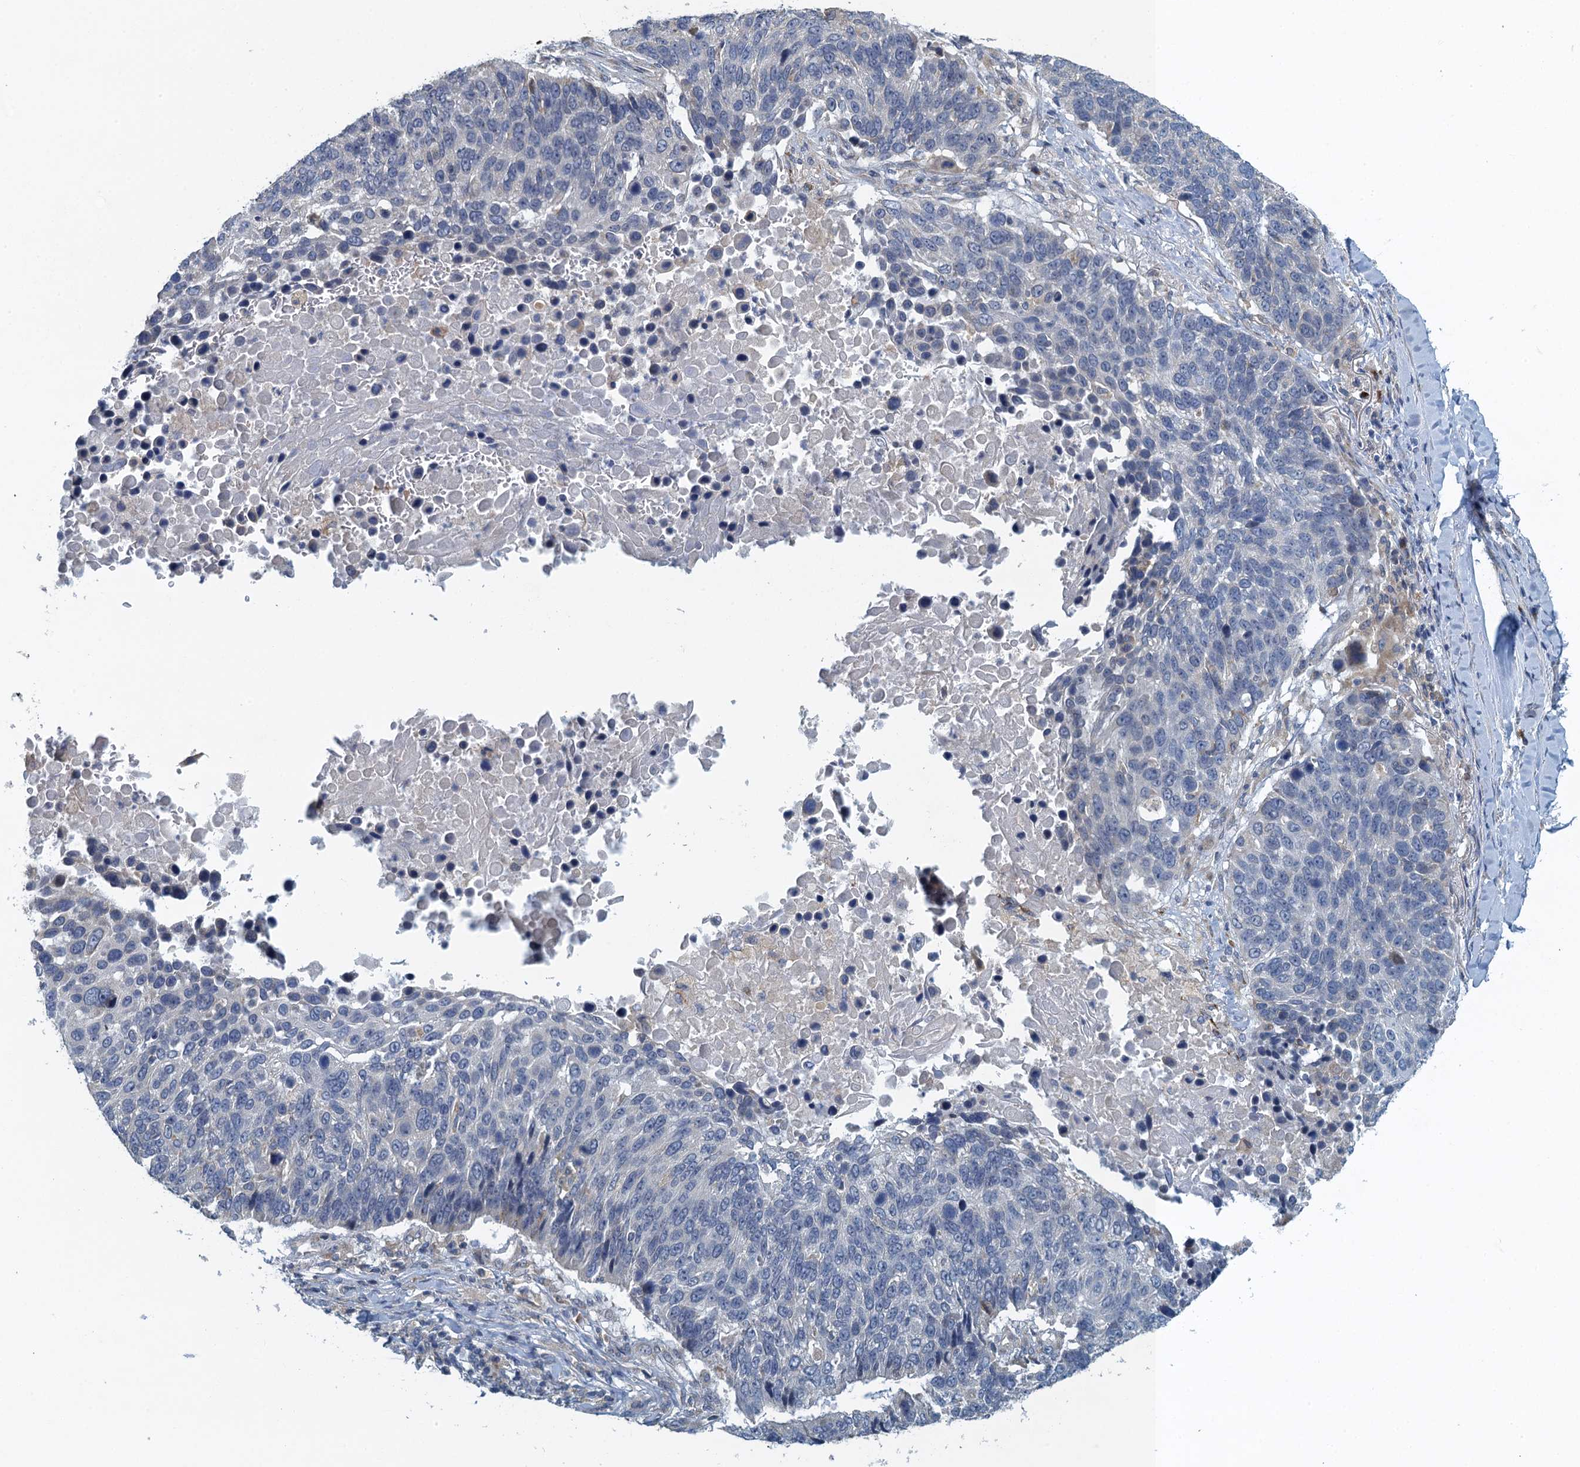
{"staining": {"intensity": "negative", "quantity": "none", "location": "none"}, "tissue": "lung cancer", "cell_type": "Tumor cells", "image_type": "cancer", "snomed": [{"axis": "morphology", "description": "Normal tissue, NOS"}, {"axis": "morphology", "description": "Squamous cell carcinoma, NOS"}, {"axis": "topography", "description": "Lymph node"}, {"axis": "topography", "description": "Lung"}], "caption": "Immunohistochemical staining of lung cancer exhibits no significant staining in tumor cells.", "gene": "ALG2", "patient": {"sex": "male", "age": 66}}